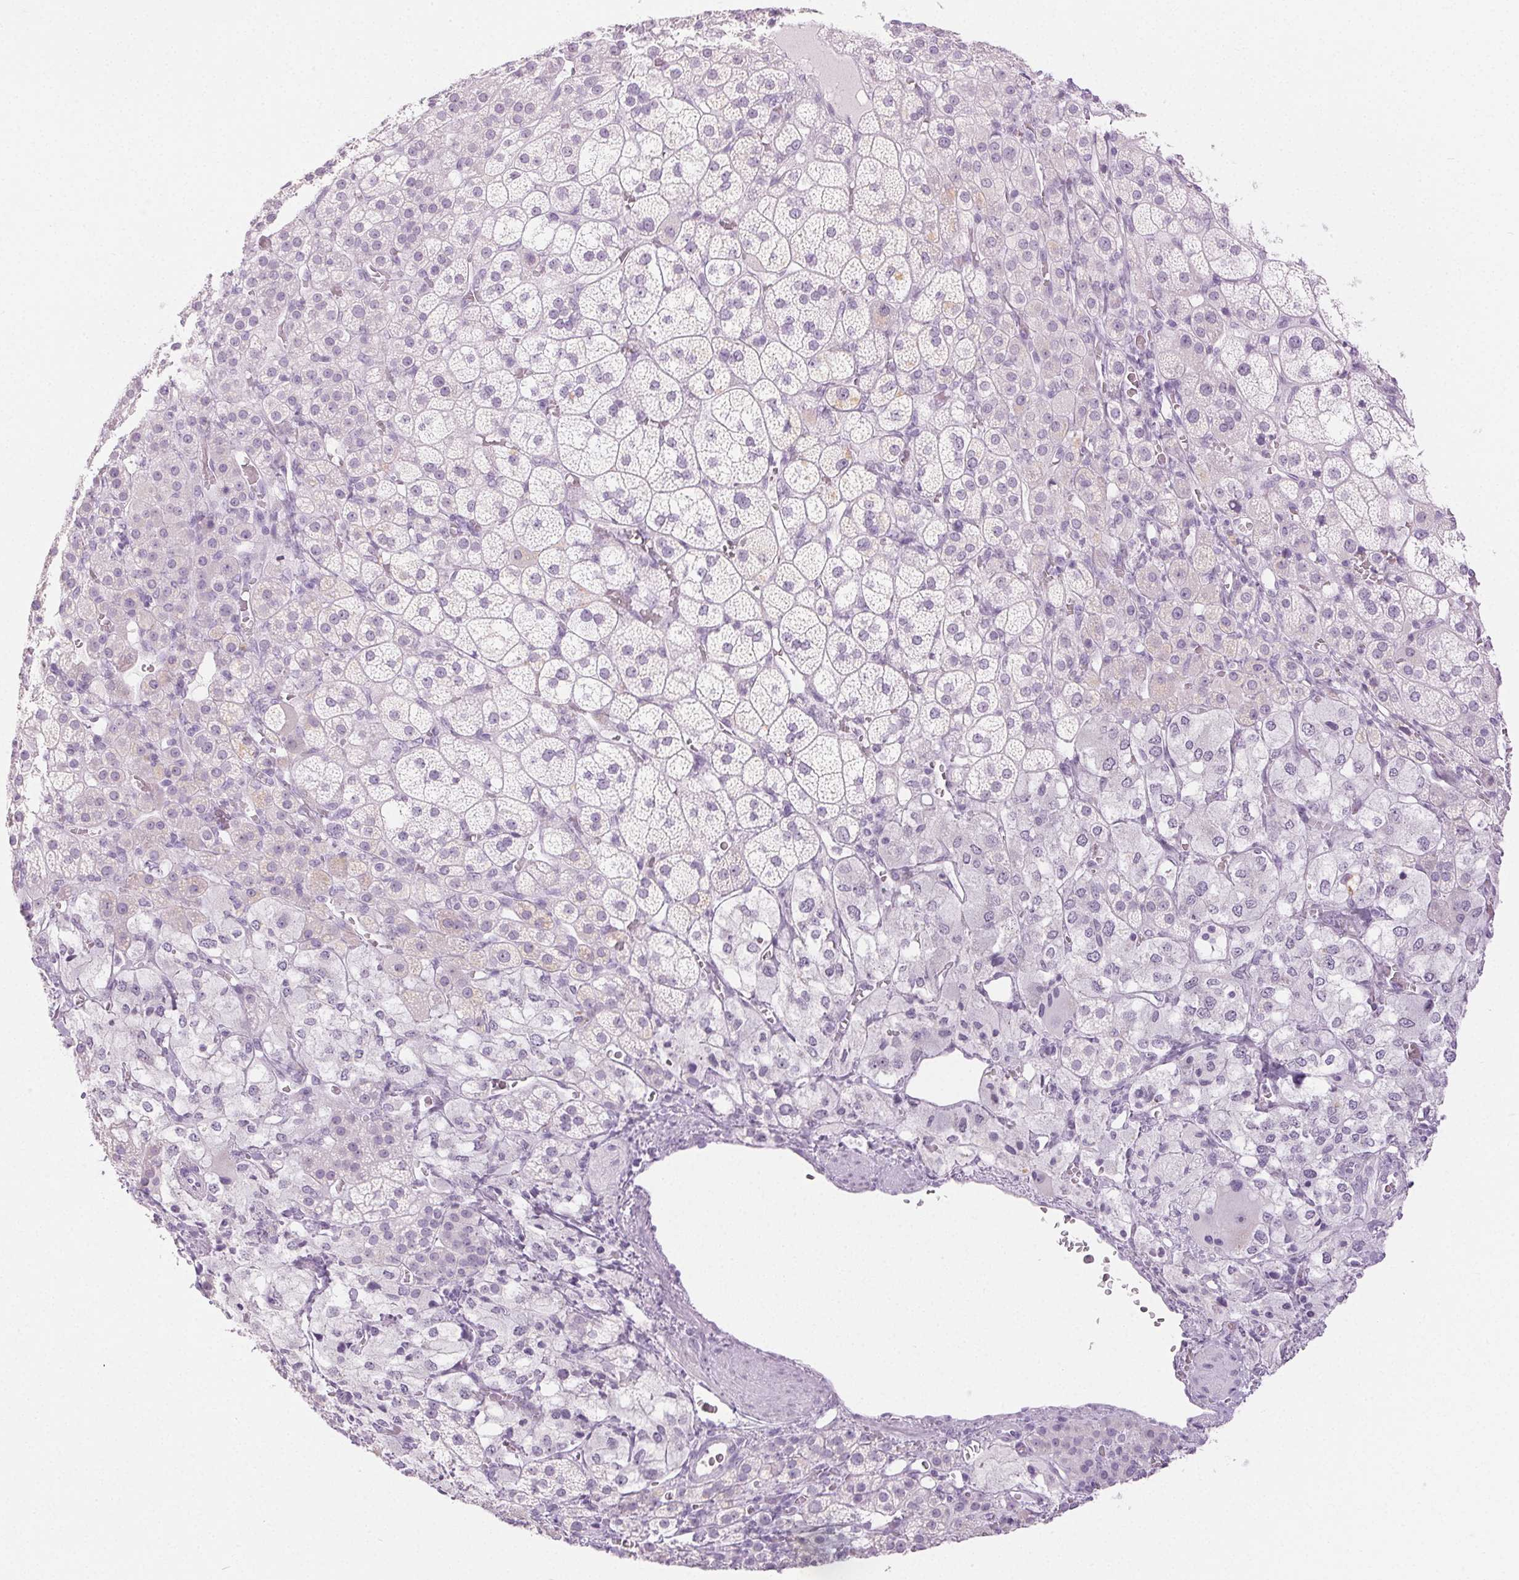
{"staining": {"intensity": "negative", "quantity": "none", "location": "none"}, "tissue": "adrenal gland", "cell_type": "Glandular cells", "image_type": "normal", "snomed": [{"axis": "morphology", "description": "Normal tissue, NOS"}, {"axis": "topography", "description": "Adrenal gland"}], "caption": "Immunohistochemistry histopathology image of unremarkable human adrenal gland stained for a protein (brown), which exhibits no staining in glandular cells. (Brightfield microscopy of DAB (3,3'-diaminobenzidine) immunohistochemistry (IHC) at high magnification).", "gene": "SPRR3", "patient": {"sex": "female", "age": 60}}